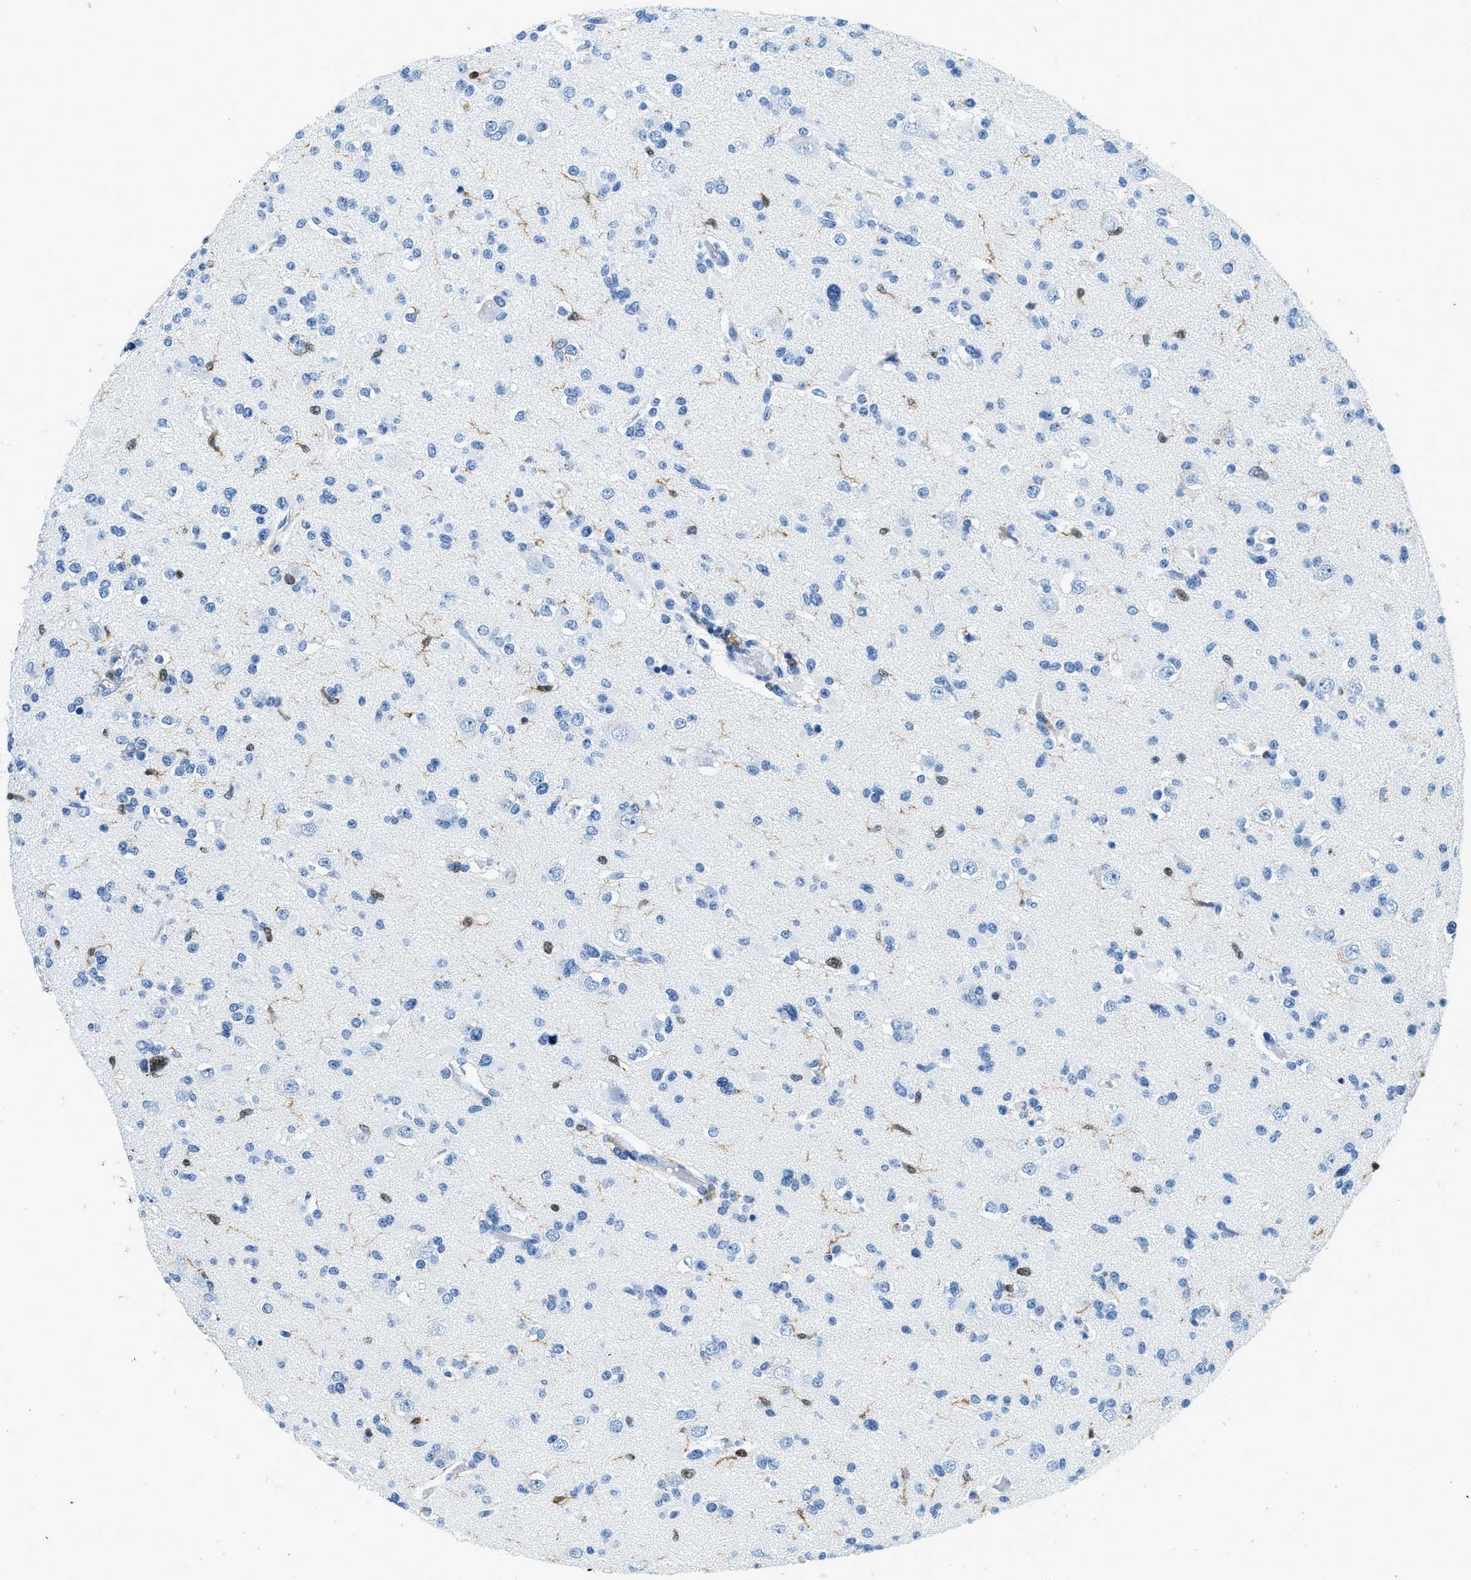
{"staining": {"intensity": "negative", "quantity": "none", "location": "none"}, "tissue": "glioma", "cell_type": "Tumor cells", "image_type": "cancer", "snomed": [{"axis": "morphology", "description": "Glioma, malignant, Low grade"}, {"axis": "topography", "description": "Brain"}], "caption": "Micrograph shows no significant protein positivity in tumor cells of glioma.", "gene": "CAPG", "patient": {"sex": "female", "age": 22}}